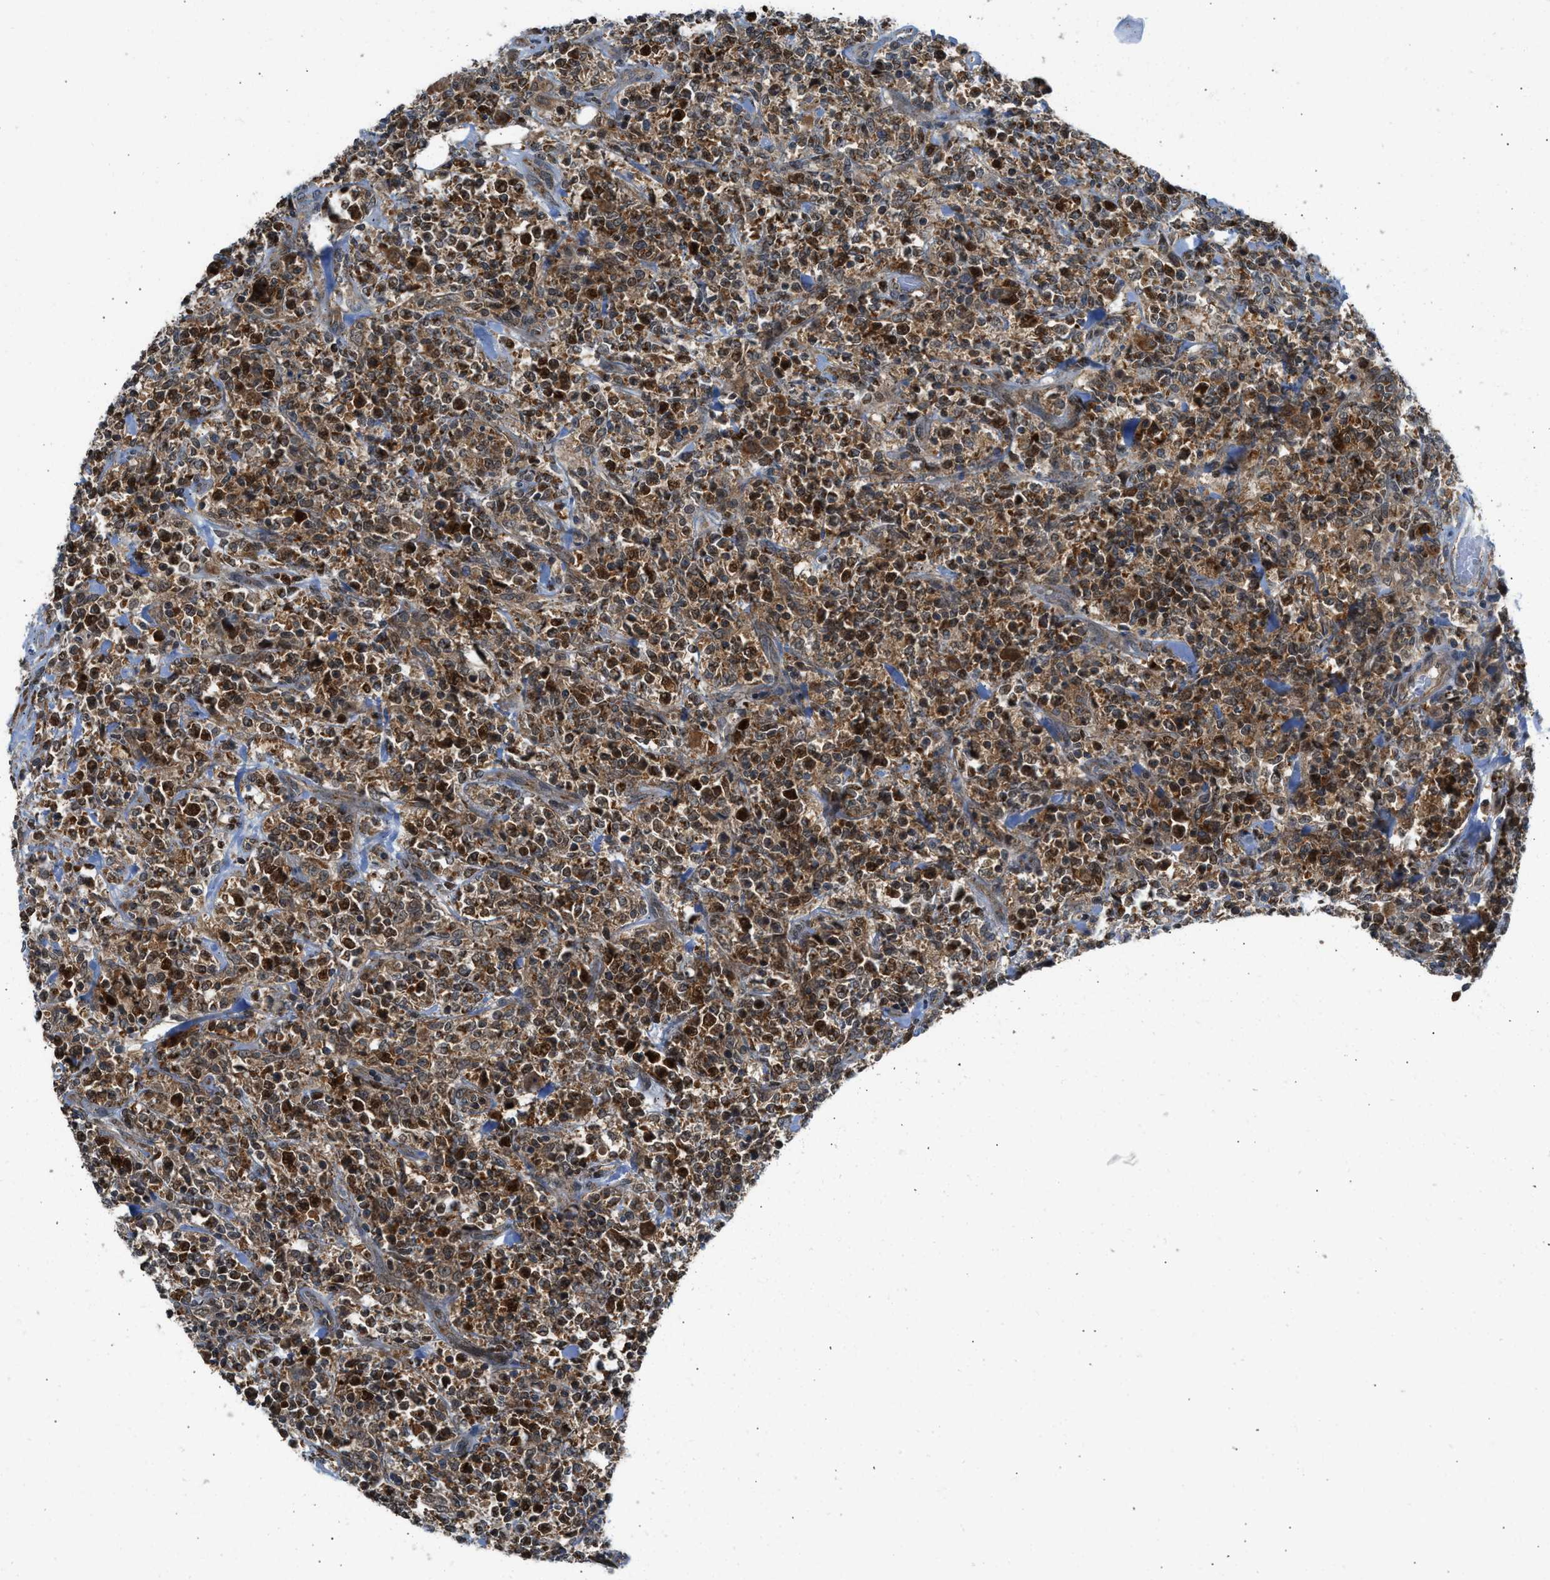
{"staining": {"intensity": "strong", "quantity": ">75%", "location": "cytoplasmic/membranous,nuclear"}, "tissue": "lymphoma", "cell_type": "Tumor cells", "image_type": "cancer", "snomed": [{"axis": "morphology", "description": "Malignant lymphoma, non-Hodgkin's type, High grade"}, {"axis": "topography", "description": "Soft tissue"}], "caption": "IHC (DAB) staining of lymphoma demonstrates strong cytoplasmic/membranous and nuclear protein expression in approximately >75% of tumor cells.", "gene": "SESN2", "patient": {"sex": "male", "age": 18}}